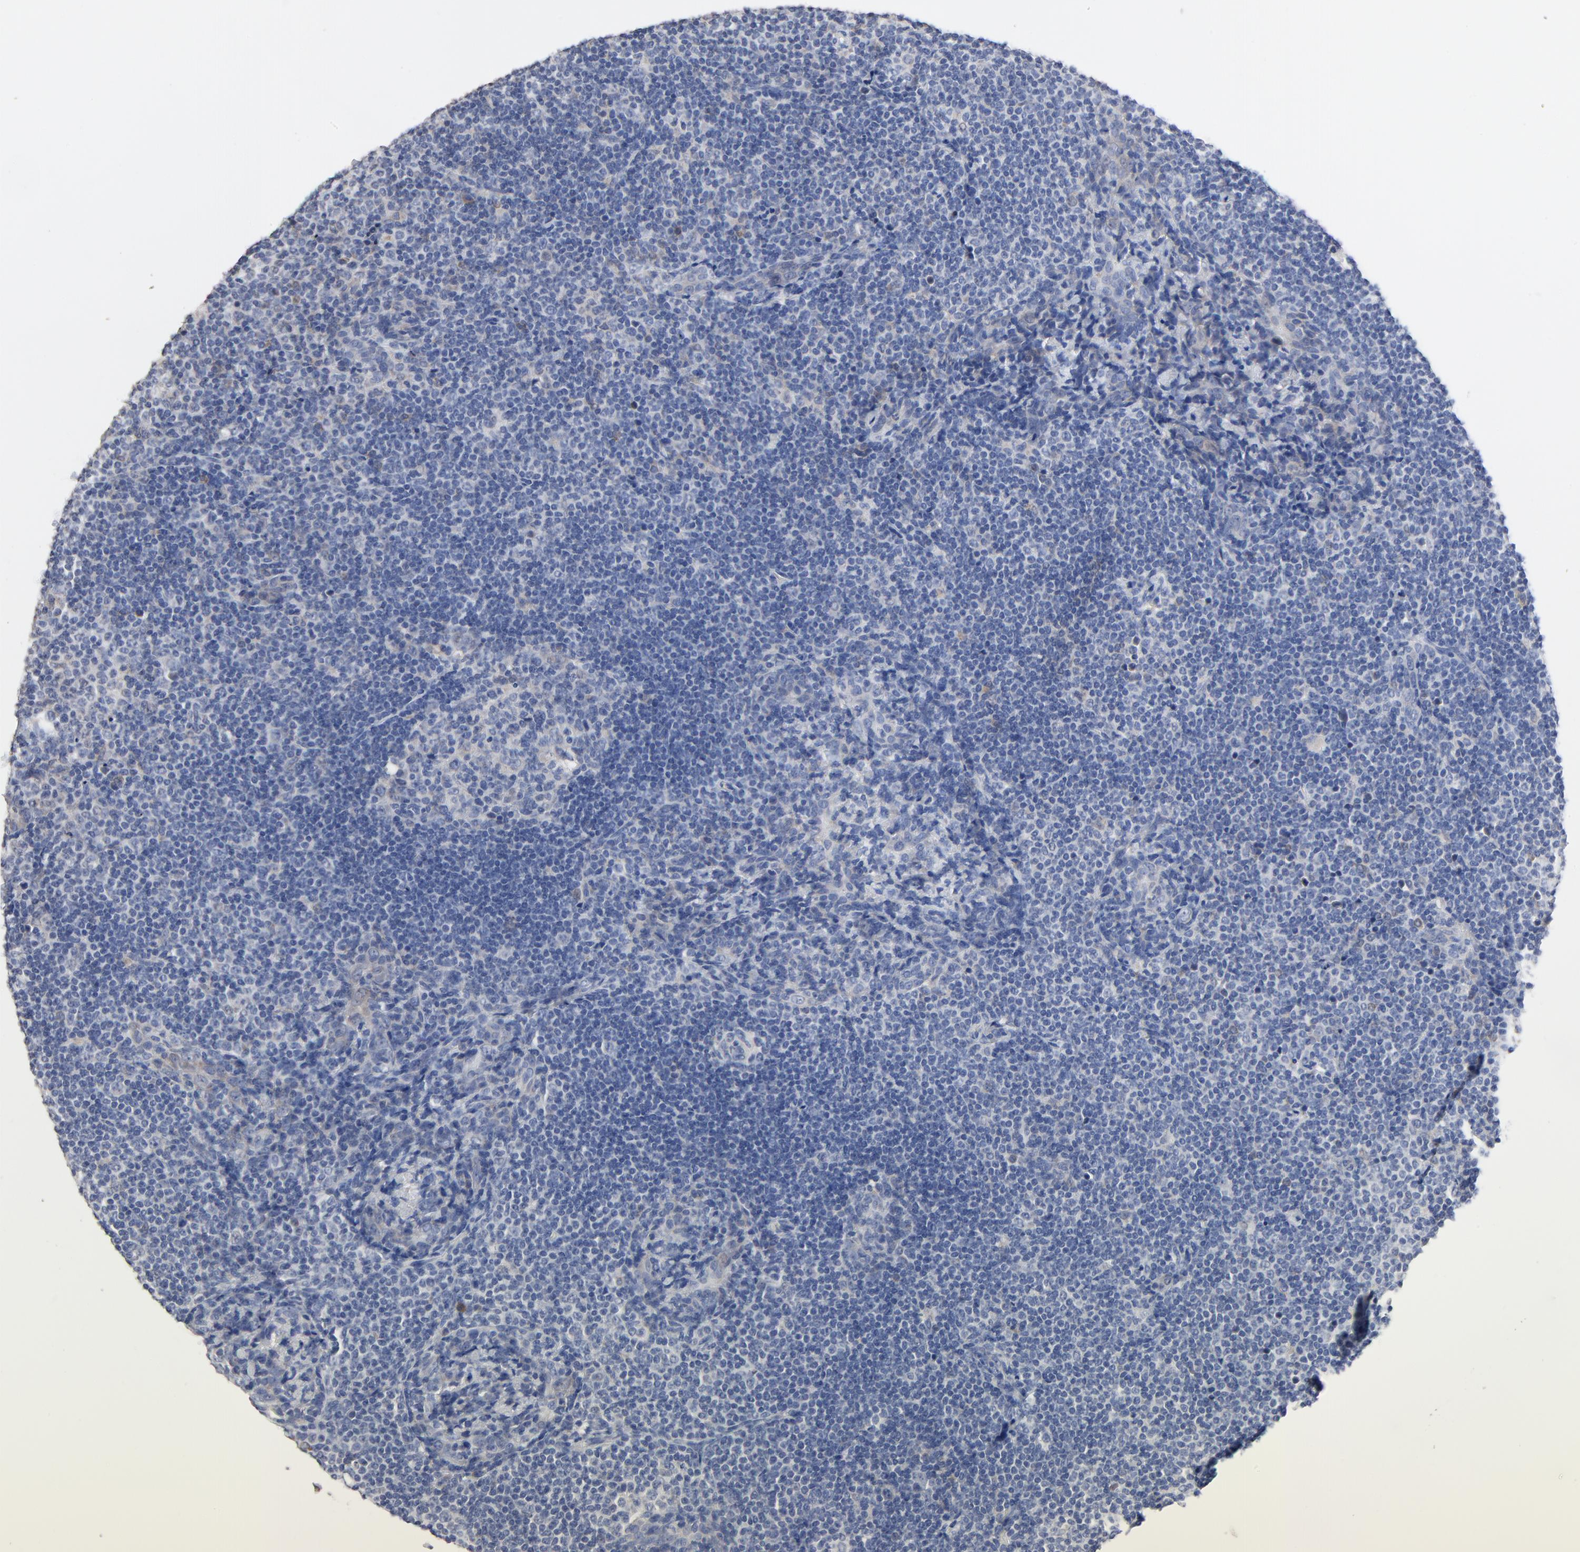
{"staining": {"intensity": "negative", "quantity": "none", "location": "none"}, "tissue": "lymph node", "cell_type": "Germinal center cells", "image_type": "normal", "snomed": [{"axis": "morphology", "description": "Normal tissue, NOS"}, {"axis": "morphology", "description": "Uncertain malignant potential"}, {"axis": "topography", "description": "Lymph node"}, {"axis": "topography", "description": "Salivary gland, NOS"}], "caption": "IHC micrograph of benign lymph node: lymph node stained with DAB reveals no significant protein expression in germinal center cells.", "gene": "FBXL5", "patient": {"sex": "female", "age": 51}}